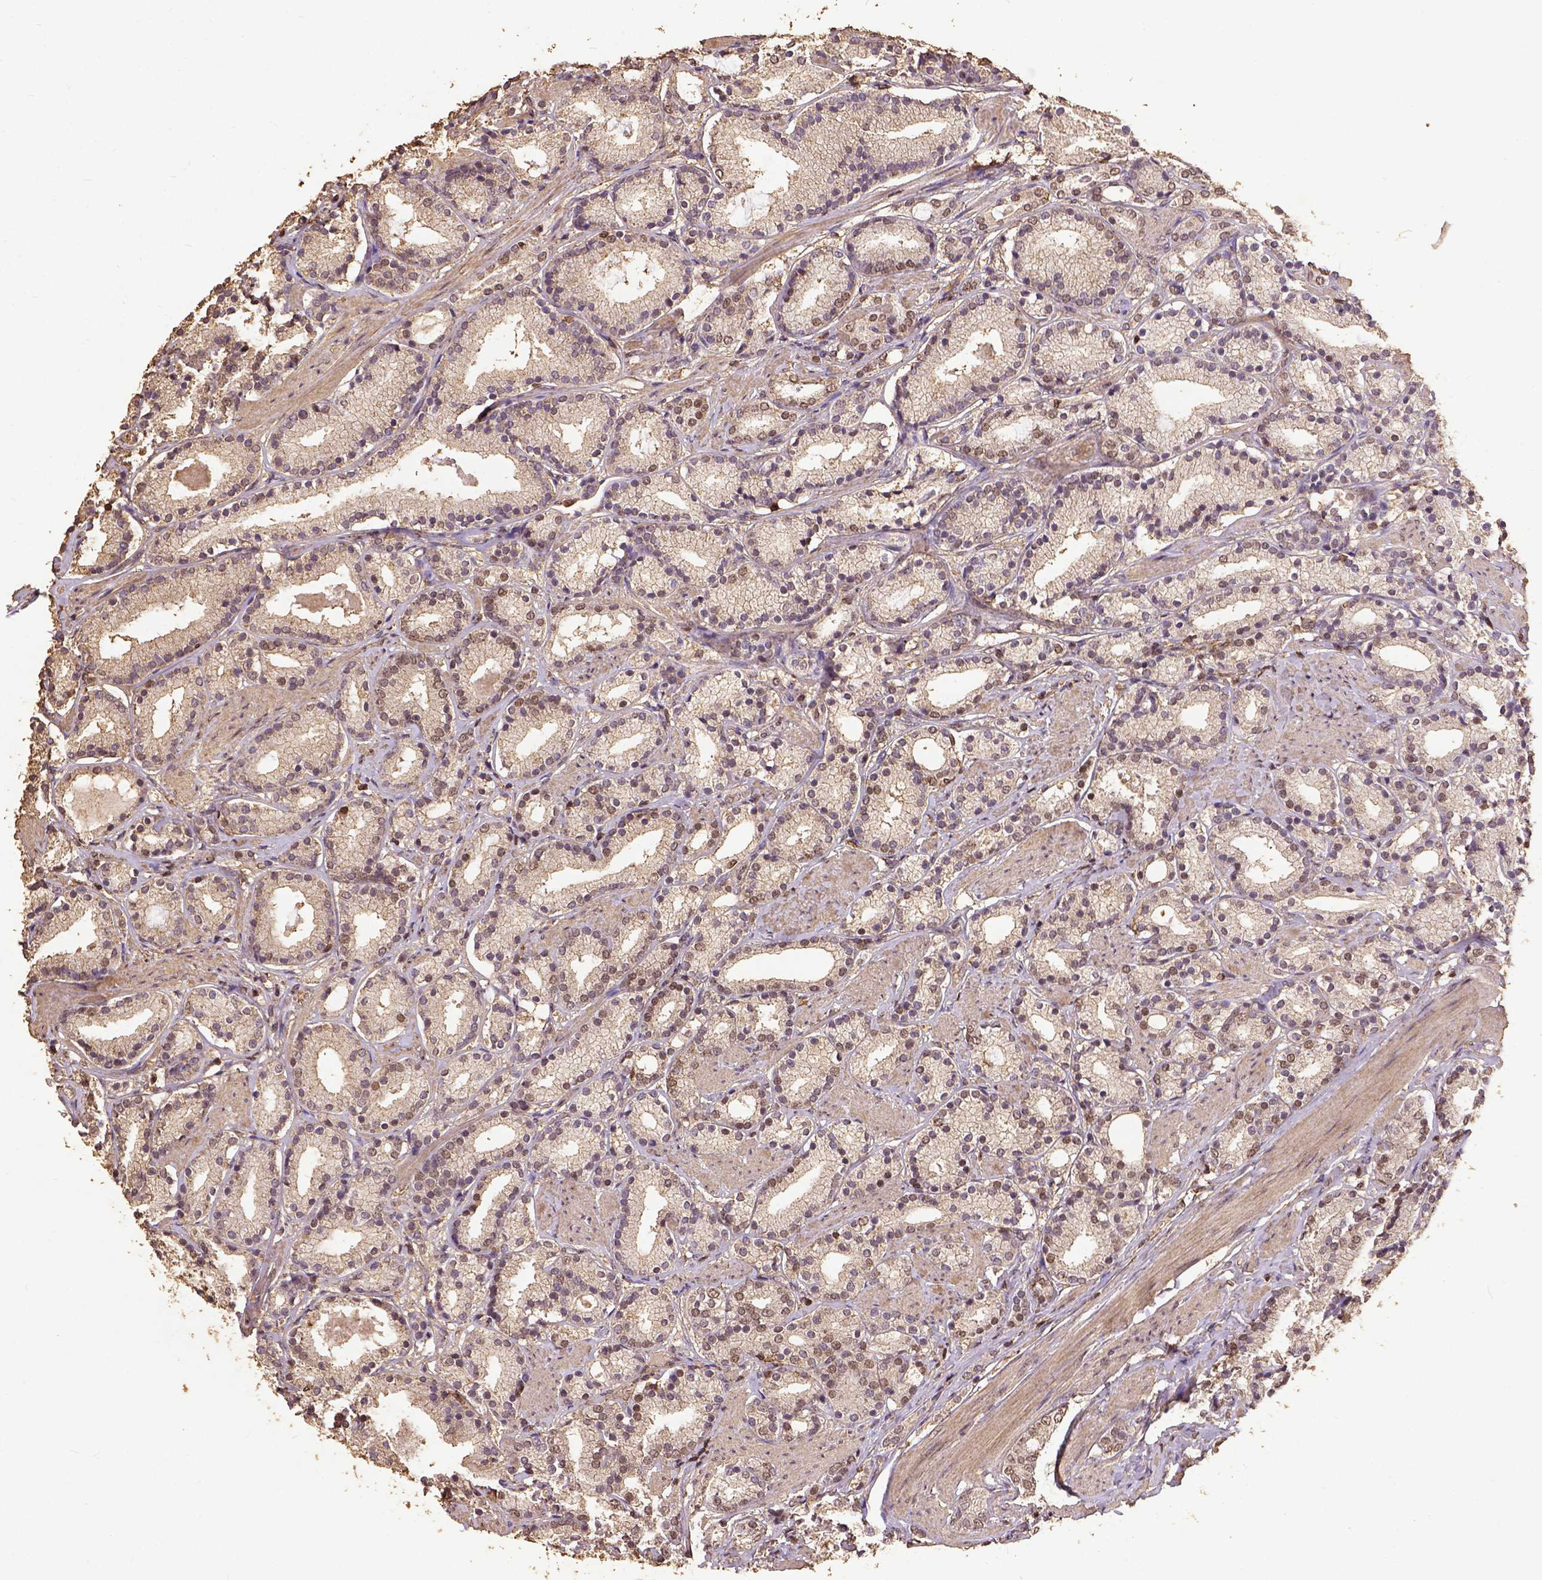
{"staining": {"intensity": "moderate", "quantity": "<25%", "location": "nuclear"}, "tissue": "prostate cancer", "cell_type": "Tumor cells", "image_type": "cancer", "snomed": [{"axis": "morphology", "description": "Adenocarcinoma, High grade"}, {"axis": "topography", "description": "Prostate"}], "caption": "Protein analysis of high-grade adenocarcinoma (prostate) tissue shows moderate nuclear positivity in approximately <25% of tumor cells.", "gene": "NACC1", "patient": {"sex": "male", "age": 63}}